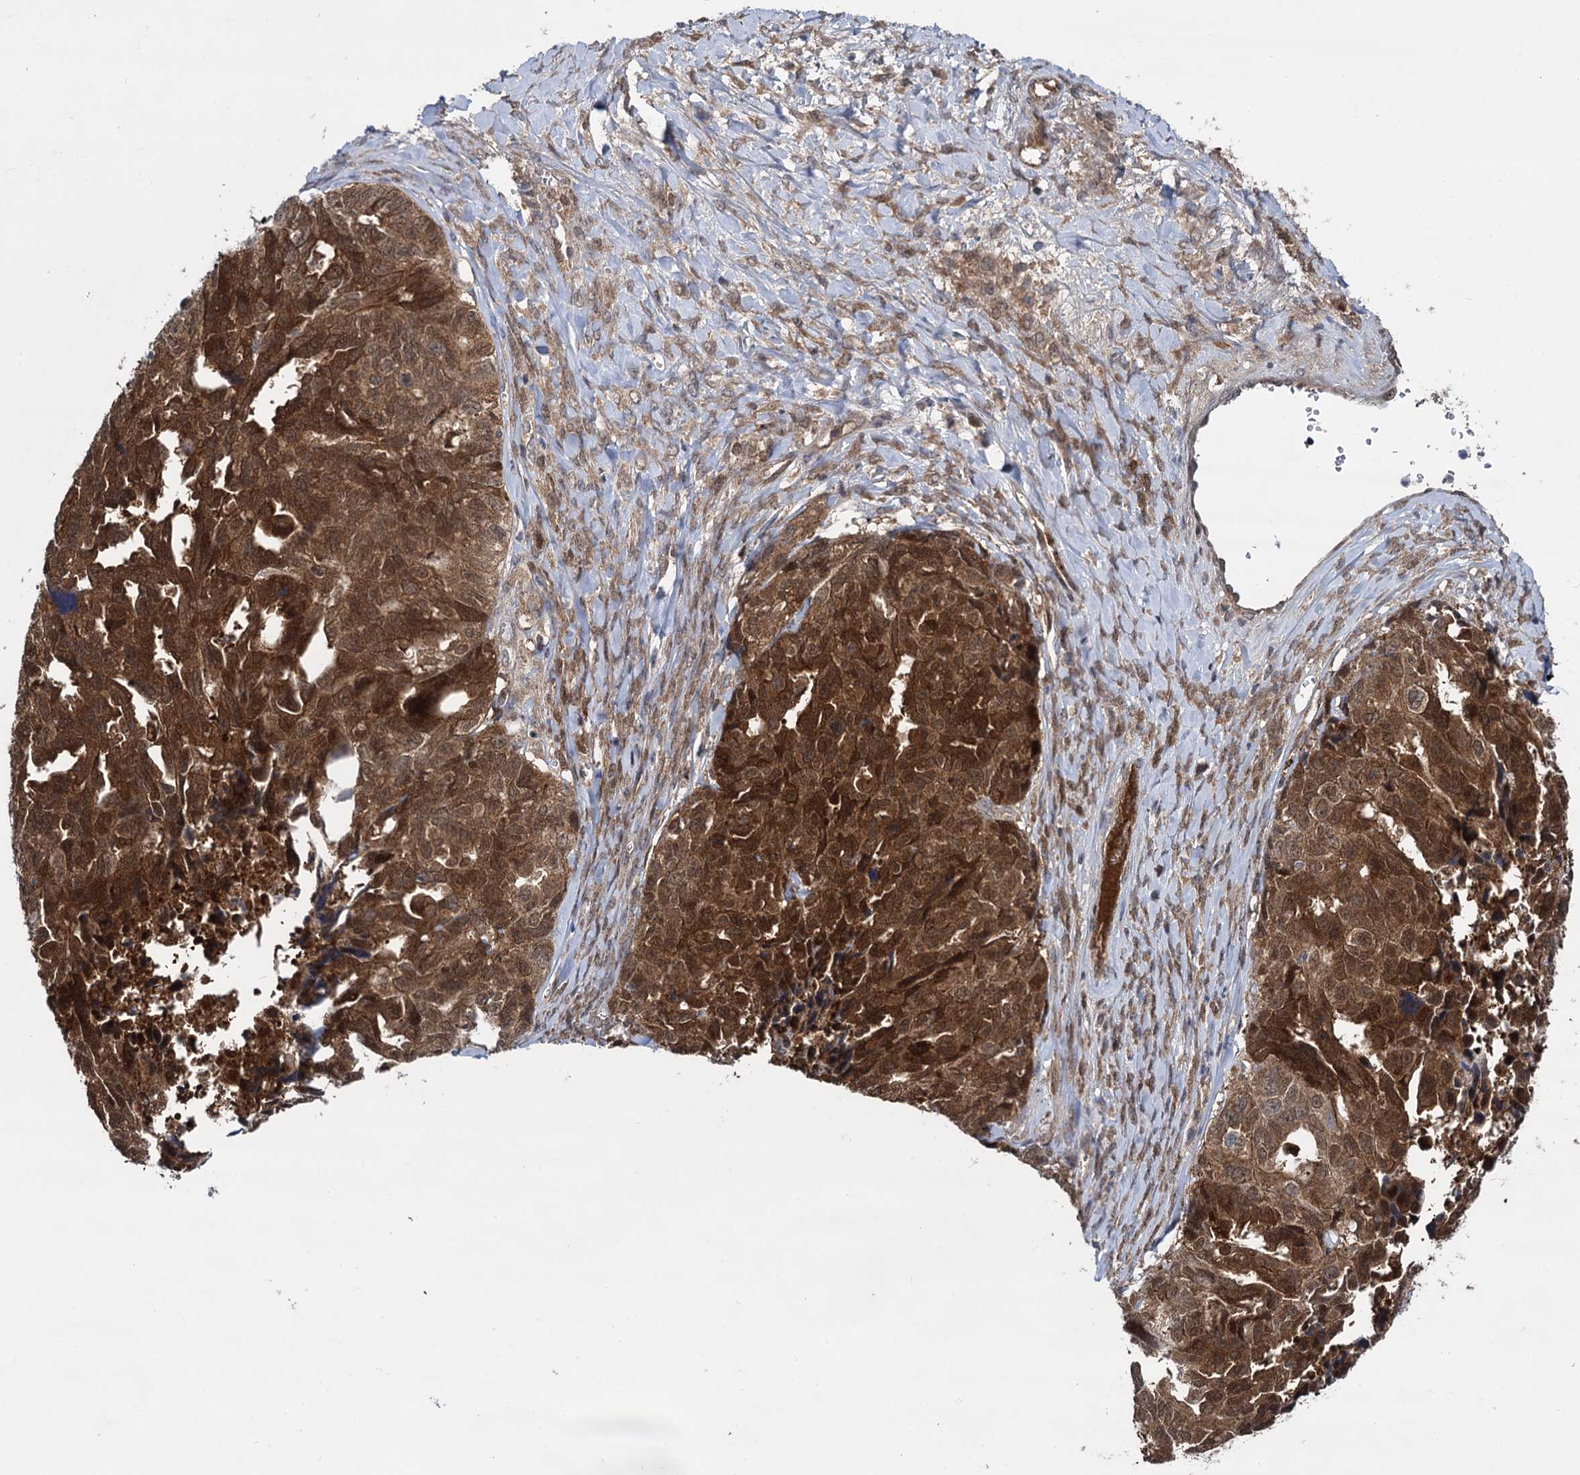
{"staining": {"intensity": "strong", "quantity": ">75%", "location": "cytoplasmic/membranous,nuclear"}, "tissue": "ovarian cancer", "cell_type": "Tumor cells", "image_type": "cancer", "snomed": [{"axis": "morphology", "description": "Cystadenocarcinoma, serous, NOS"}, {"axis": "topography", "description": "Ovary"}], "caption": "An image of human ovarian serous cystadenocarcinoma stained for a protein displays strong cytoplasmic/membranous and nuclear brown staining in tumor cells.", "gene": "GLO1", "patient": {"sex": "female", "age": 79}}